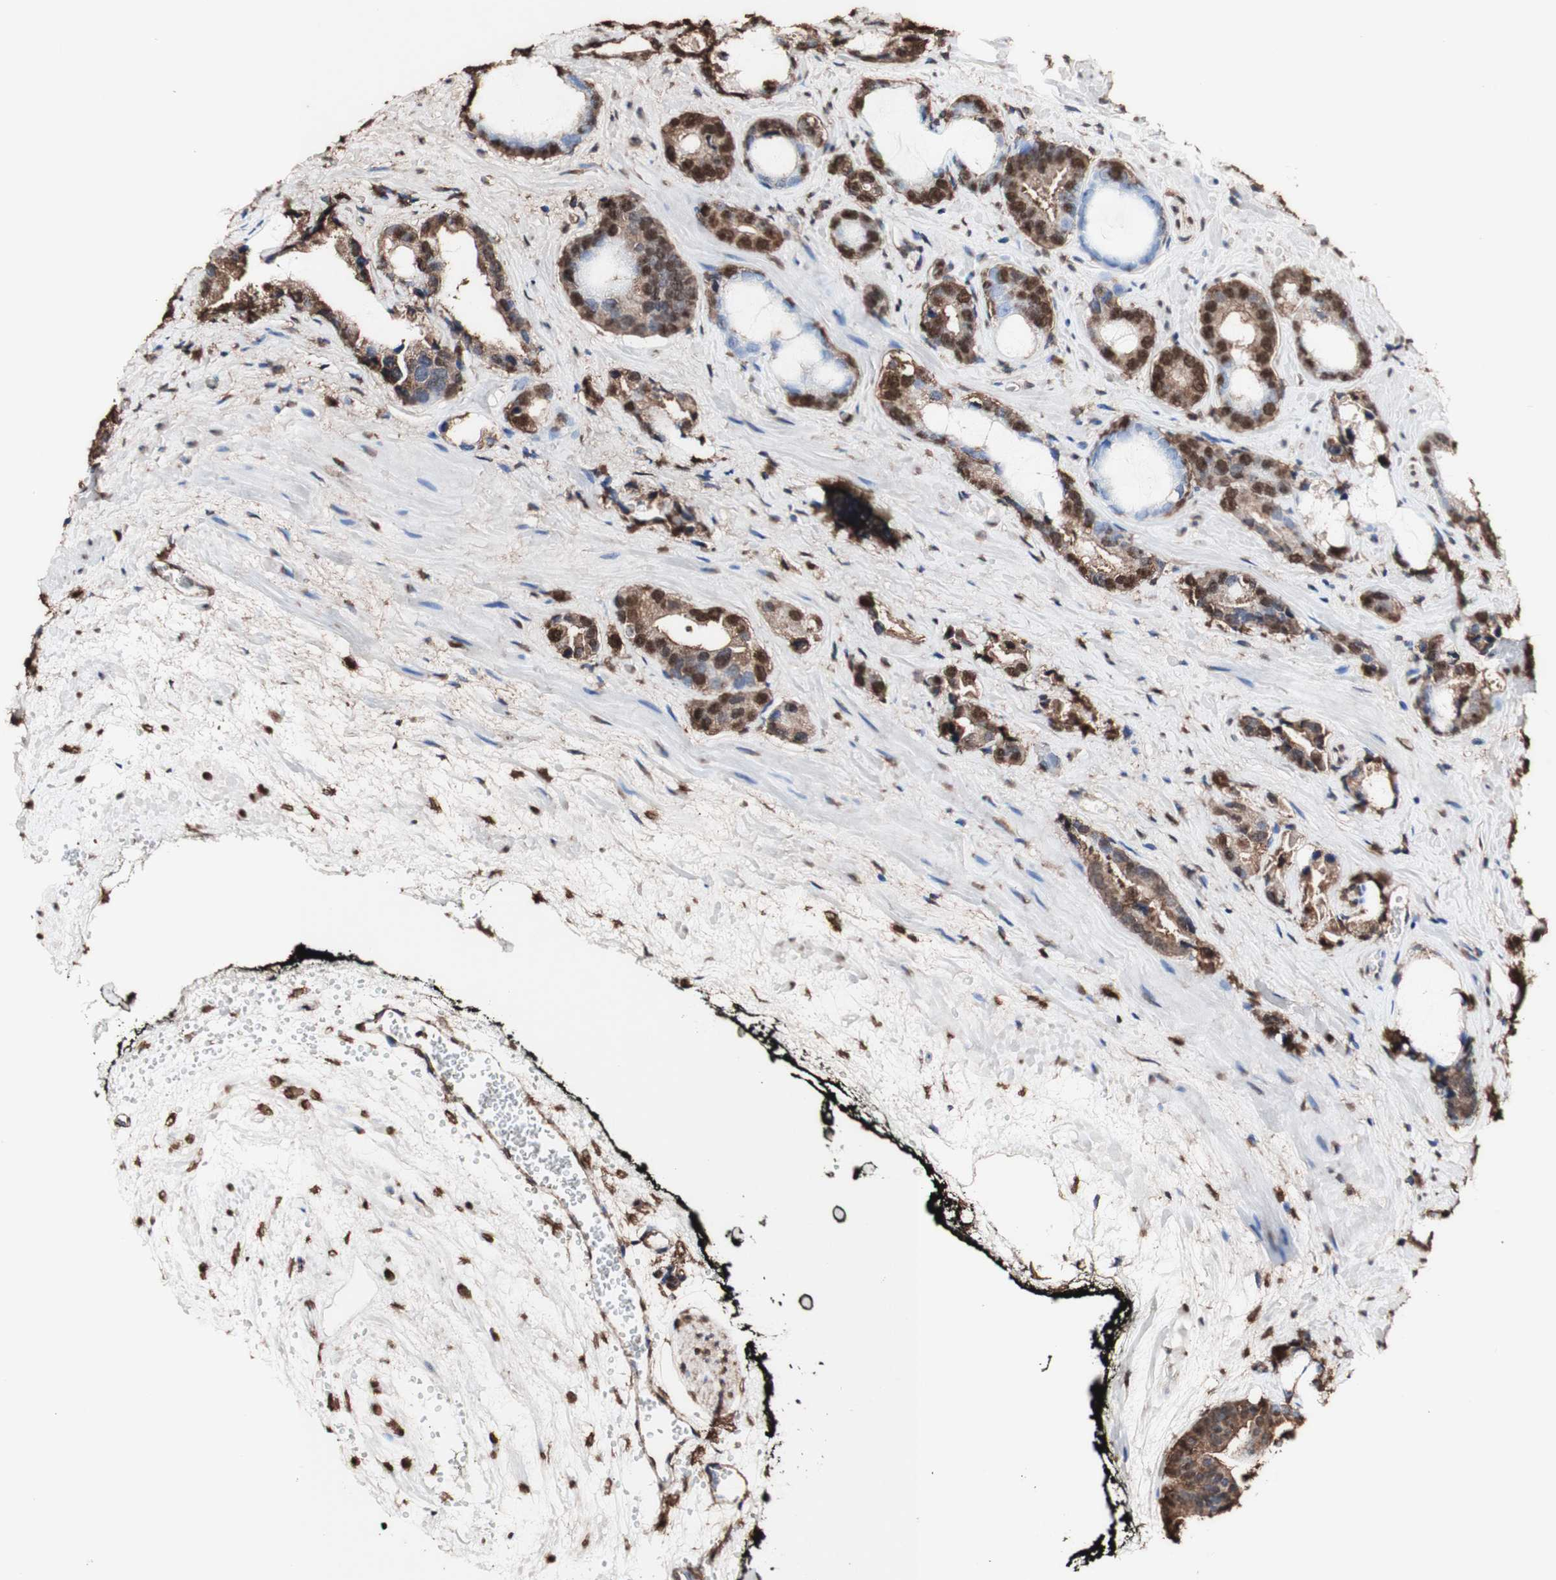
{"staining": {"intensity": "strong", "quantity": ">75%", "location": "cytoplasmic/membranous,nuclear"}, "tissue": "prostate cancer", "cell_type": "Tumor cells", "image_type": "cancer", "snomed": [{"axis": "morphology", "description": "Adenocarcinoma, Low grade"}, {"axis": "topography", "description": "Prostate"}], "caption": "A photomicrograph showing strong cytoplasmic/membranous and nuclear expression in about >75% of tumor cells in prostate cancer (adenocarcinoma (low-grade)), as visualized by brown immunohistochemical staining.", "gene": "PIDD1", "patient": {"sex": "male", "age": 60}}